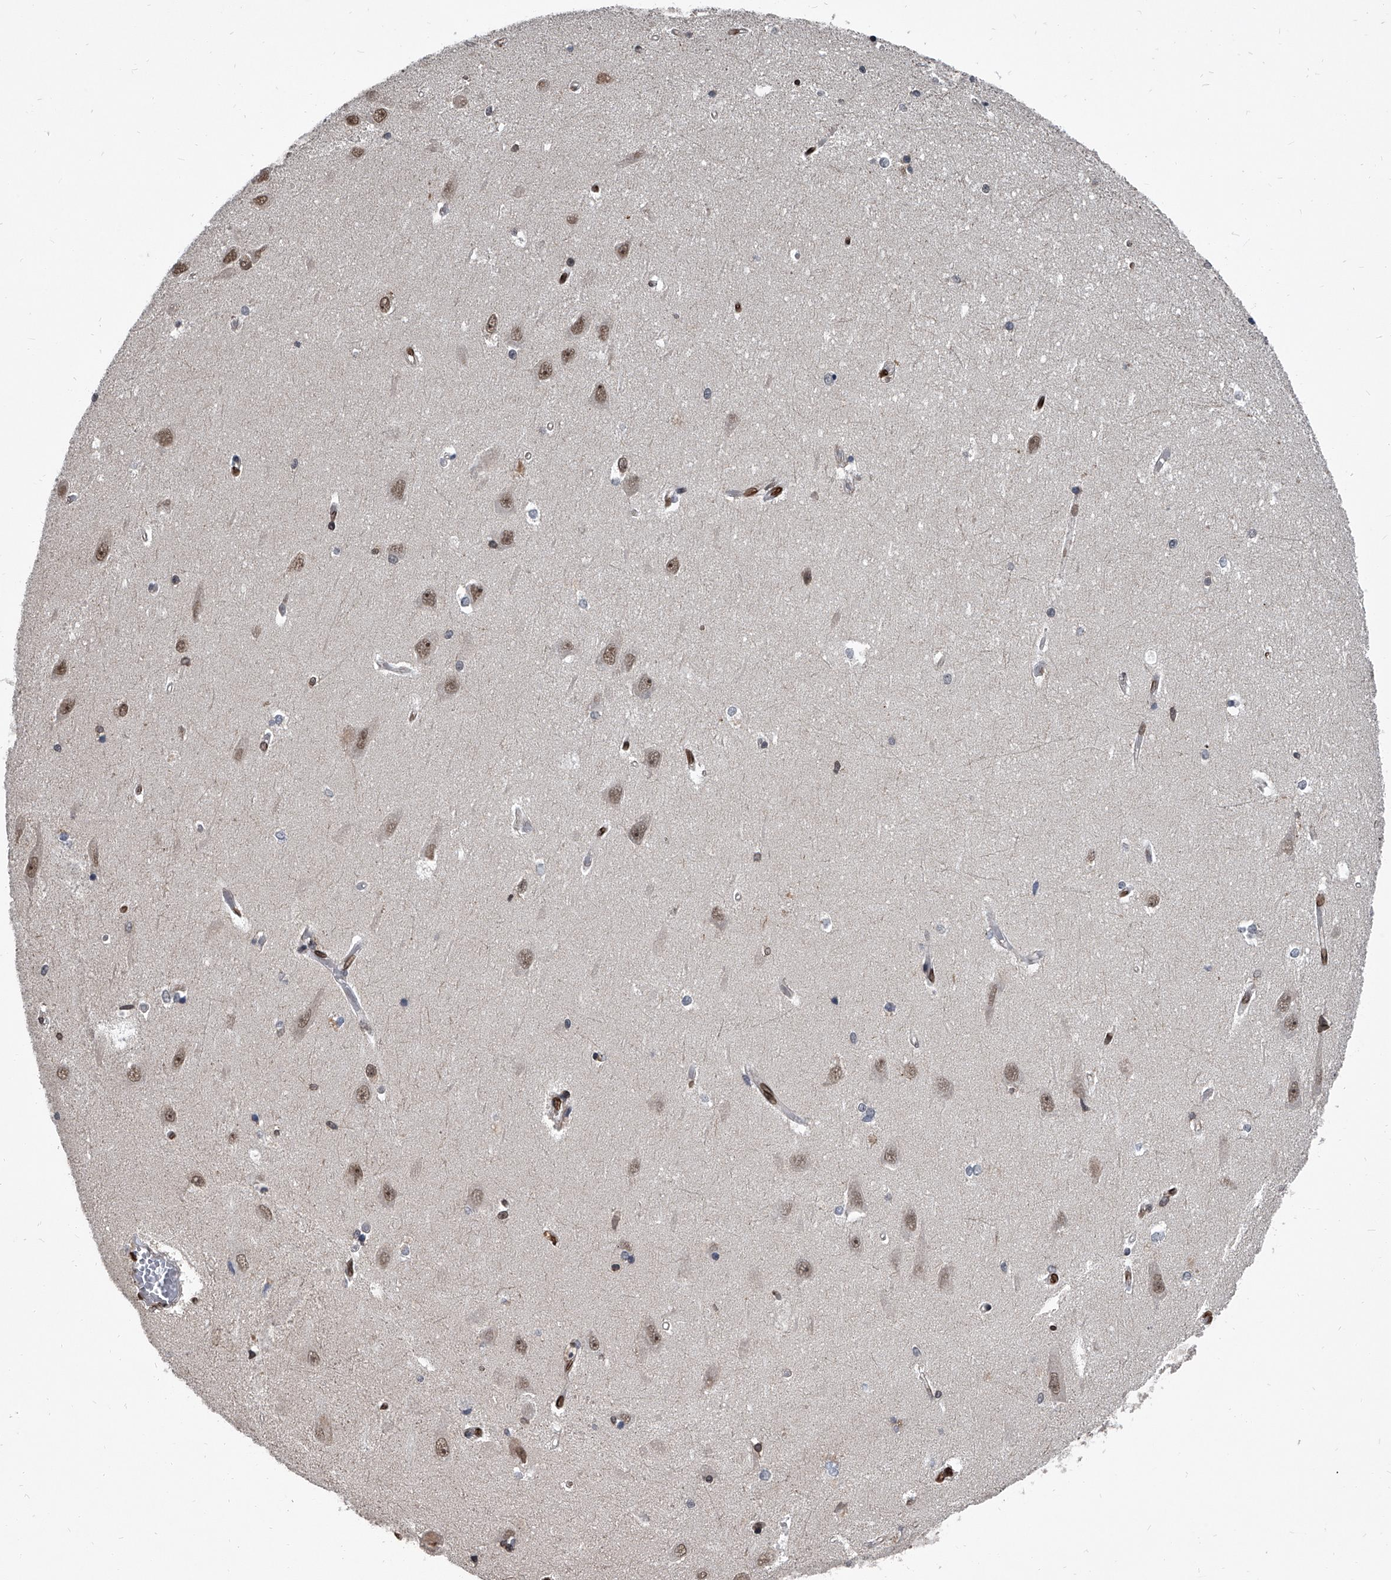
{"staining": {"intensity": "moderate", "quantity": "<25%", "location": "nuclear"}, "tissue": "hippocampus", "cell_type": "Glial cells", "image_type": "normal", "snomed": [{"axis": "morphology", "description": "Normal tissue, NOS"}, {"axis": "topography", "description": "Hippocampus"}], "caption": "Approximately <25% of glial cells in unremarkable human hippocampus show moderate nuclear protein staining as visualized by brown immunohistochemical staining.", "gene": "PHF20", "patient": {"sex": "male", "age": 45}}